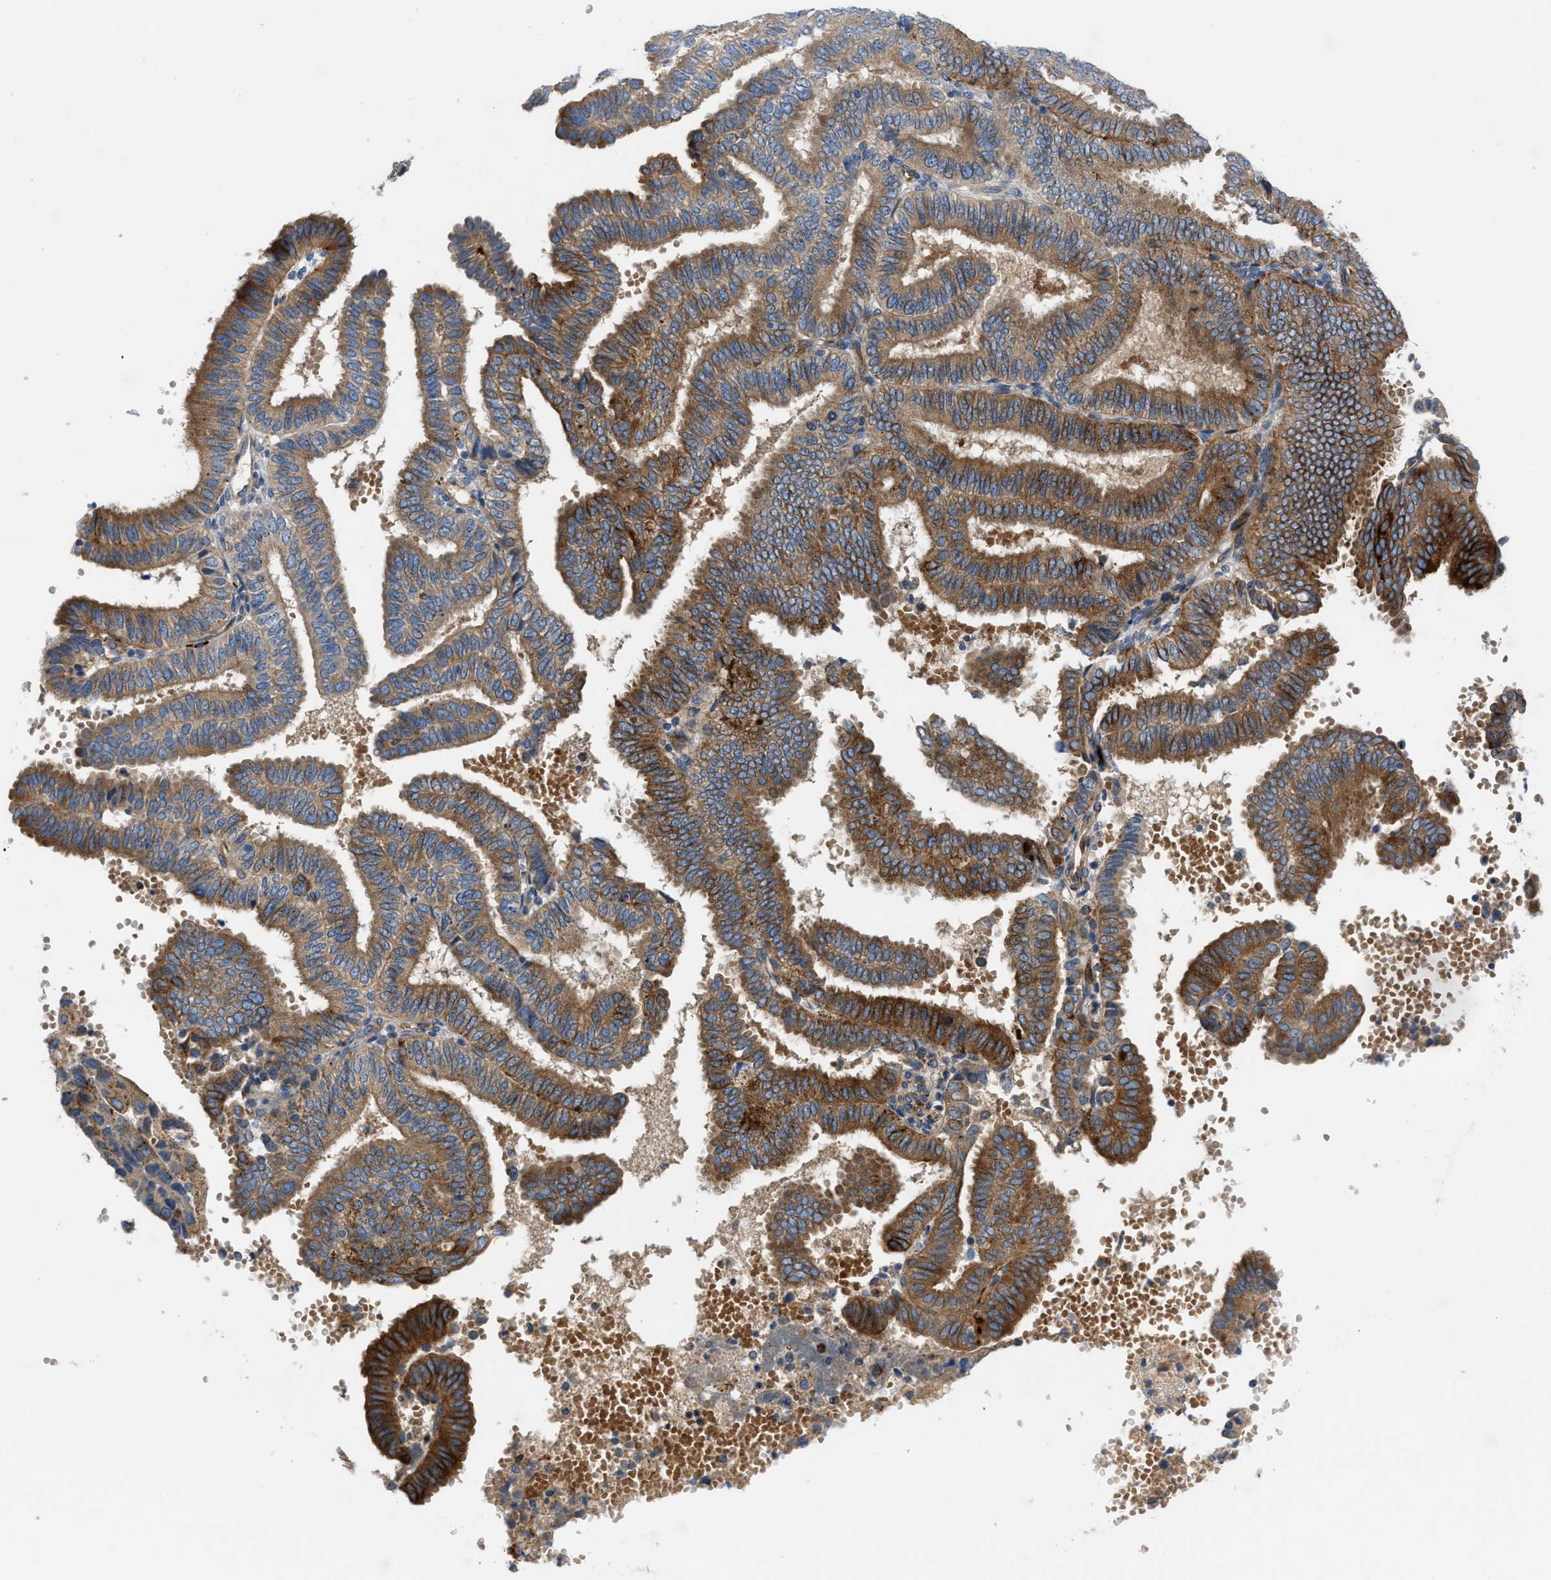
{"staining": {"intensity": "strong", "quantity": ">75%", "location": "cytoplasmic/membranous"}, "tissue": "endometrial cancer", "cell_type": "Tumor cells", "image_type": "cancer", "snomed": [{"axis": "morphology", "description": "Adenocarcinoma, NOS"}, {"axis": "topography", "description": "Endometrium"}], "caption": "Protein staining of endometrial cancer (adenocarcinoma) tissue demonstrates strong cytoplasmic/membranous staining in about >75% of tumor cells. Immunohistochemistry stains the protein of interest in brown and the nuclei are stained blue.", "gene": "TMEM248", "patient": {"sex": "female", "age": 58}}